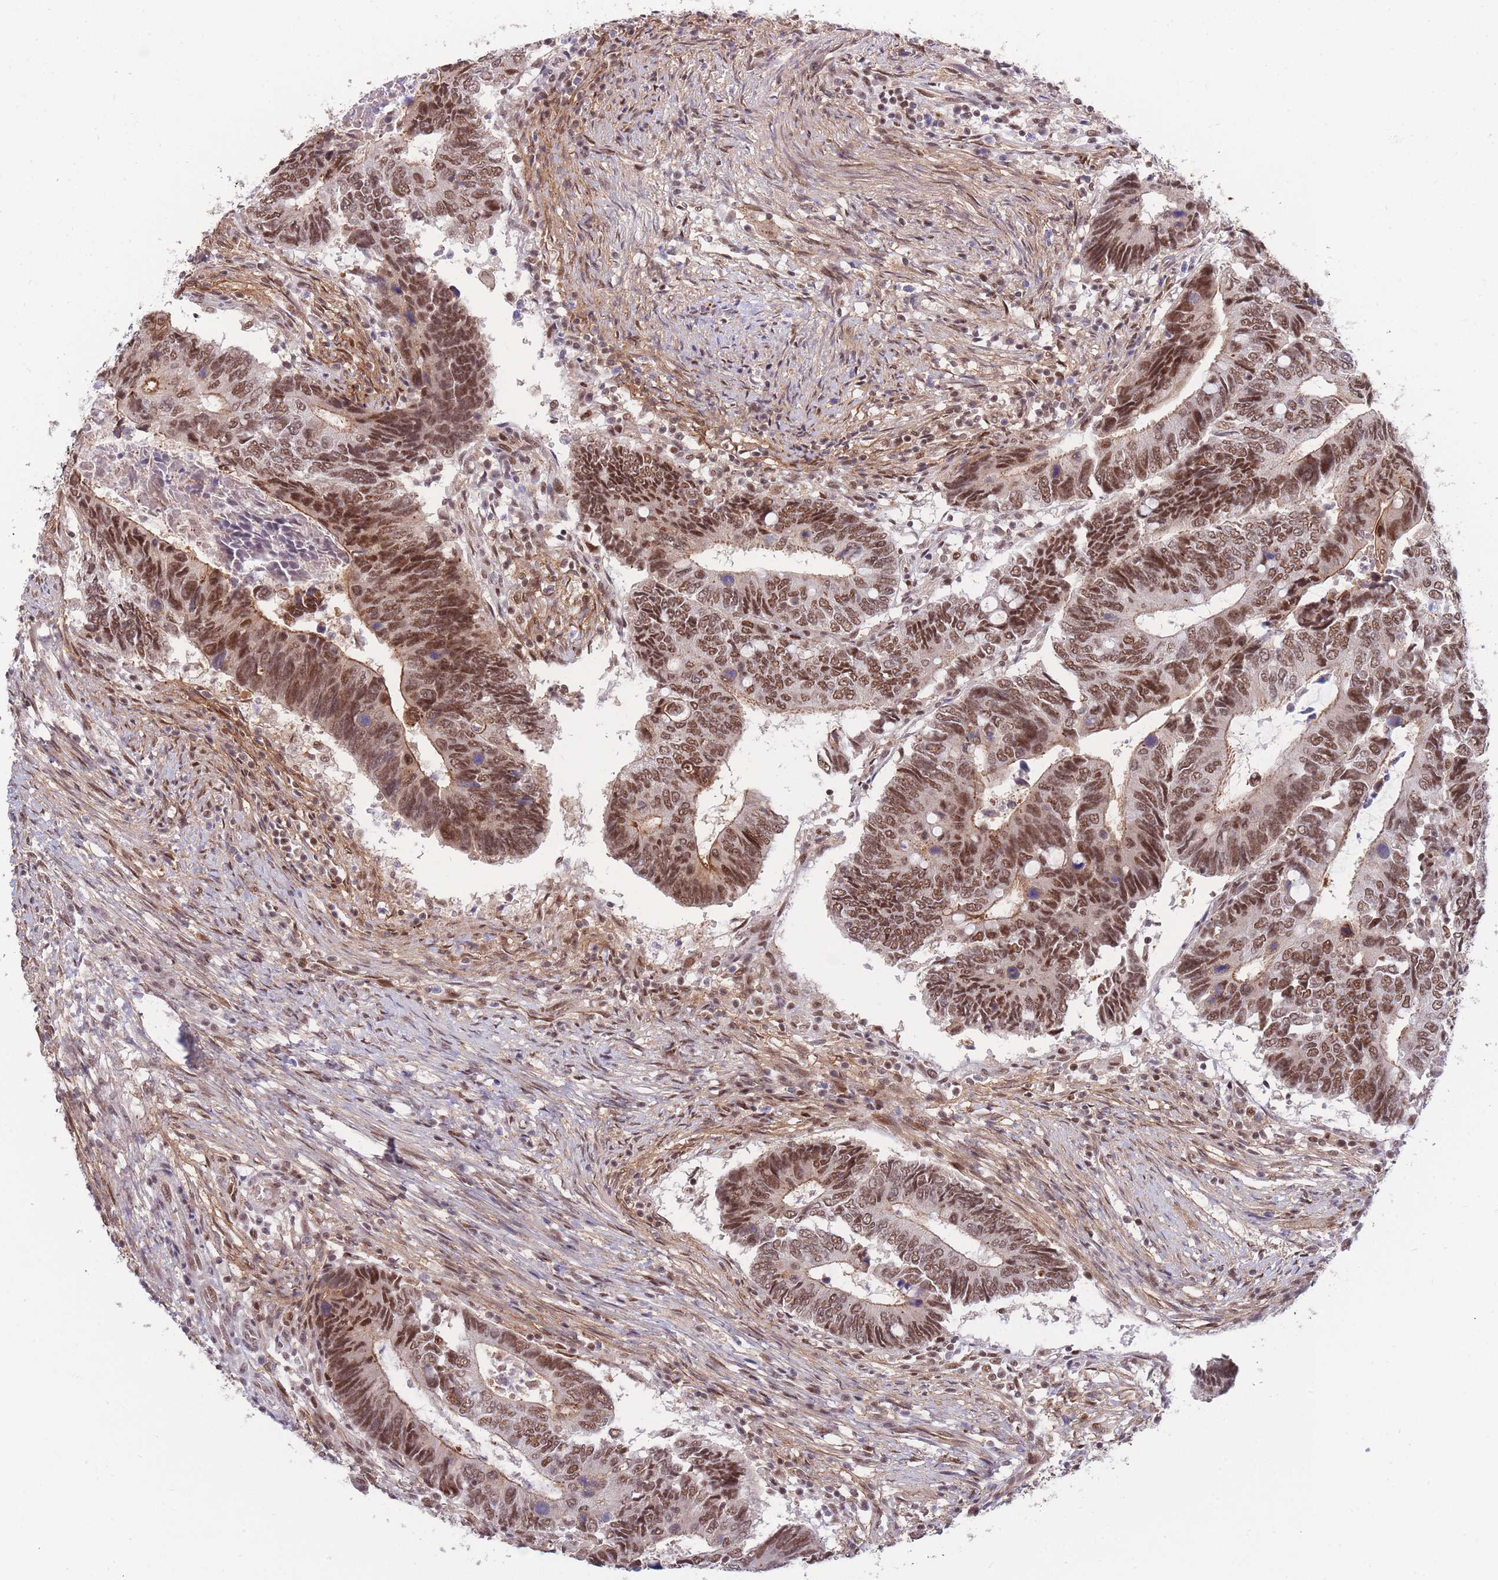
{"staining": {"intensity": "strong", "quantity": ">75%", "location": "cytoplasmic/membranous,nuclear"}, "tissue": "colorectal cancer", "cell_type": "Tumor cells", "image_type": "cancer", "snomed": [{"axis": "morphology", "description": "Adenocarcinoma, NOS"}, {"axis": "topography", "description": "Colon"}], "caption": "Human colorectal cancer stained with a brown dye displays strong cytoplasmic/membranous and nuclear positive expression in approximately >75% of tumor cells.", "gene": "BOD1L1", "patient": {"sex": "male", "age": 87}}